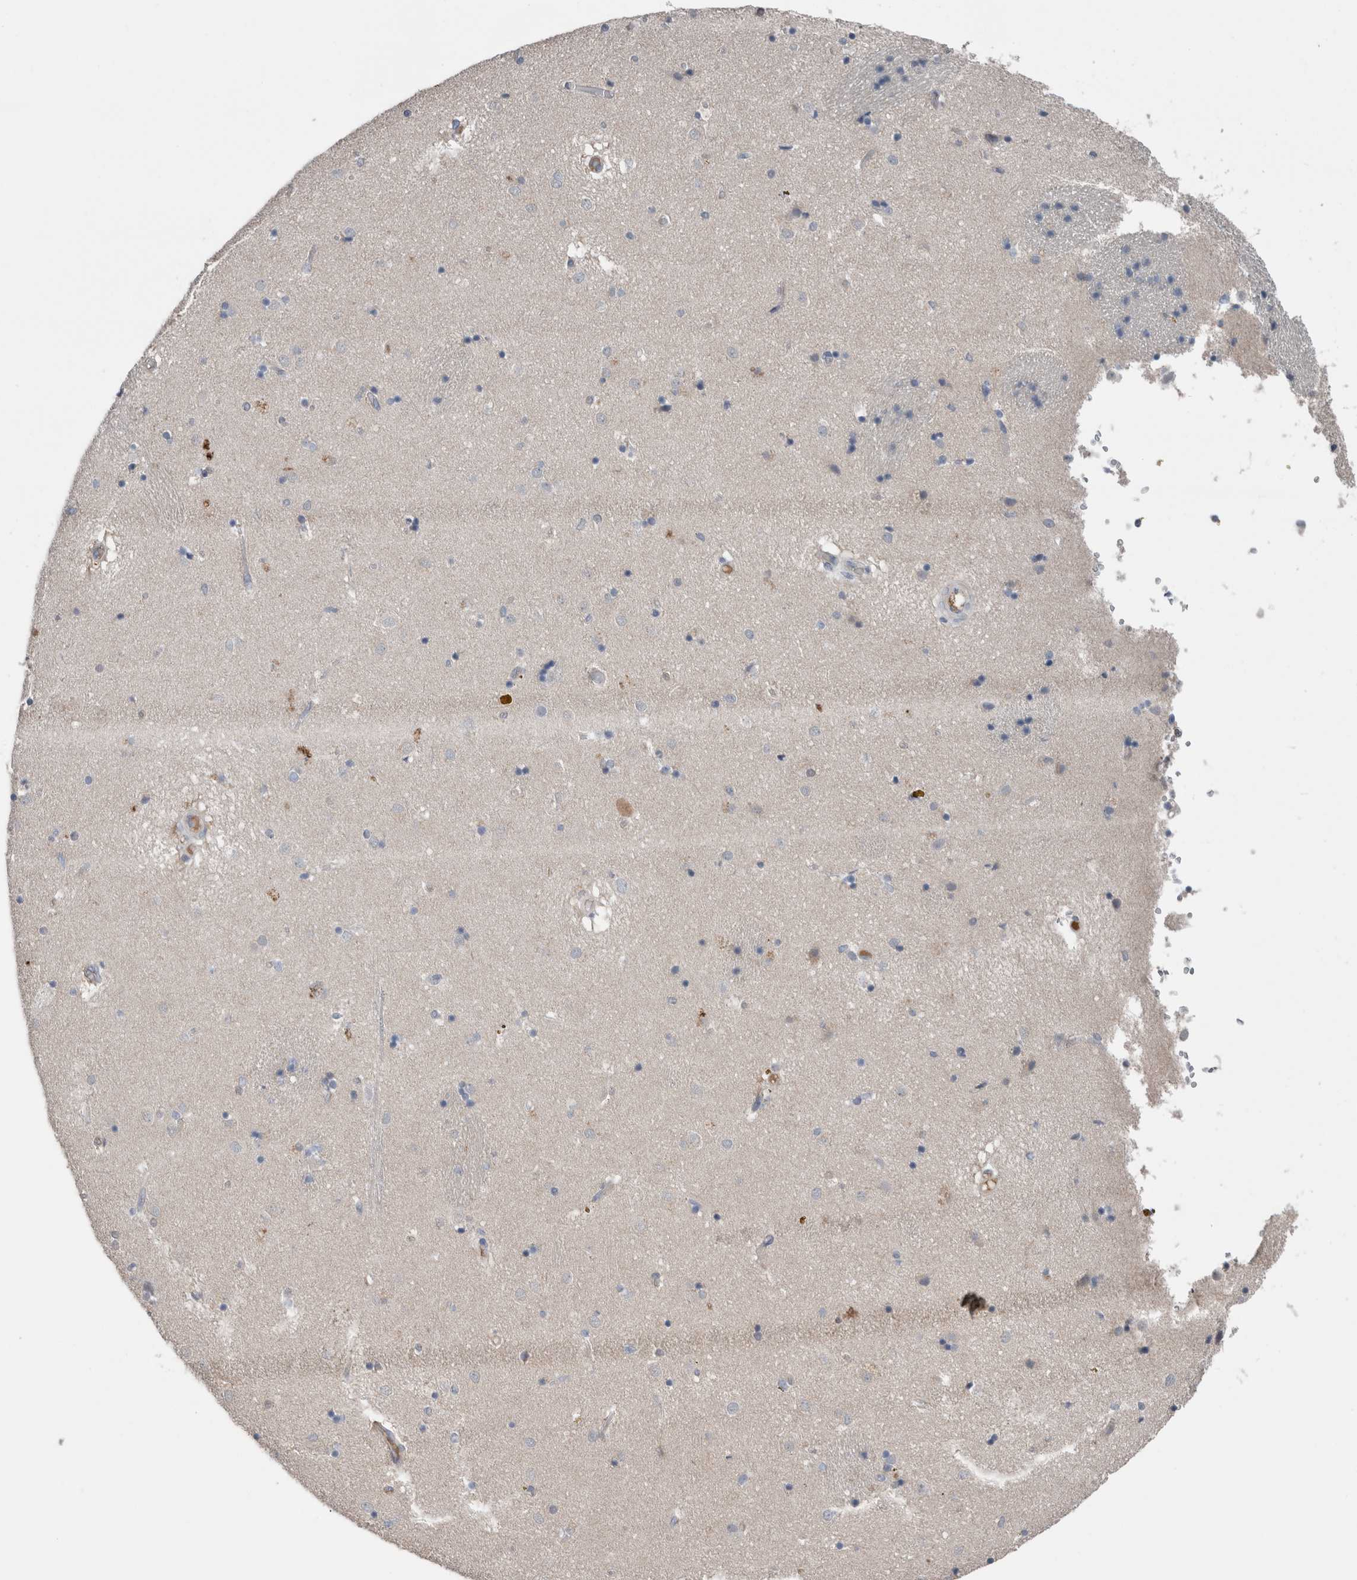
{"staining": {"intensity": "negative", "quantity": "none", "location": "none"}, "tissue": "caudate", "cell_type": "Glial cells", "image_type": "normal", "snomed": [{"axis": "morphology", "description": "Normal tissue, NOS"}, {"axis": "topography", "description": "Lateral ventricle wall"}], "caption": "DAB (3,3'-diaminobenzidine) immunohistochemical staining of normal caudate exhibits no significant positivity in glial cells.", "gene": "CRNN", "patient": {"sex": "male", "age": 70}}